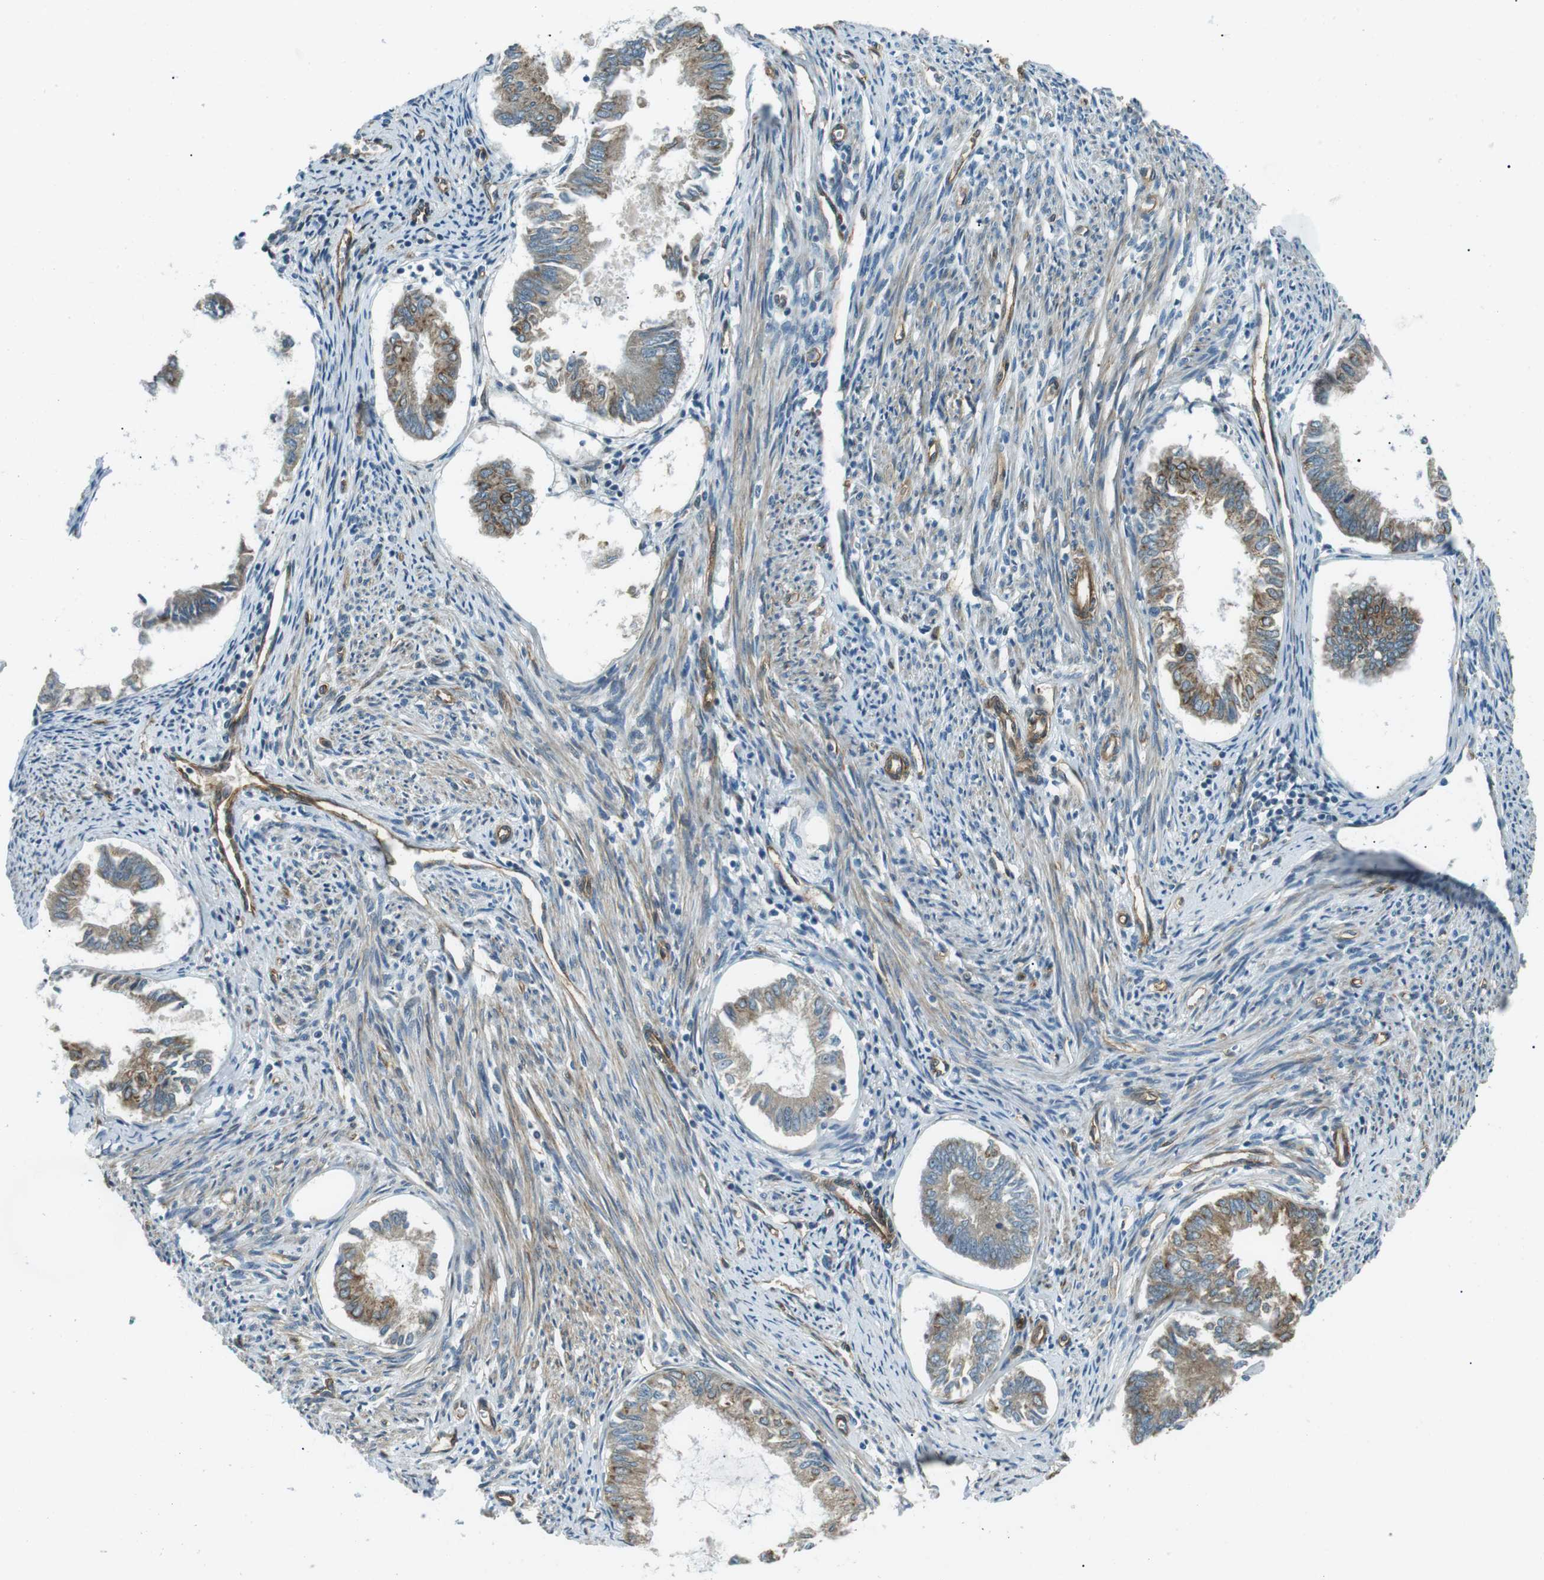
{"staining": {"intensity": "moderate", "quantity": ">75%", "location": "cytoplasmic/membranous"}, "tissue": "endometrial cancer", "cell_type": "Tumor cells", "image_type": "cancer", "snomed": [{"axis": "morphology", "description": "Adenocarcinoma, NOS"}, {"axis": "topography", "description": "Endometrium"}], "caption": "Tumor cells exhibit moderate cytoplasmic/membranous expression in about >75% of cells in endometrial adenocarcinoma.", "gene": "ODR4", "patient": {"sex": "female", "age": 86}}